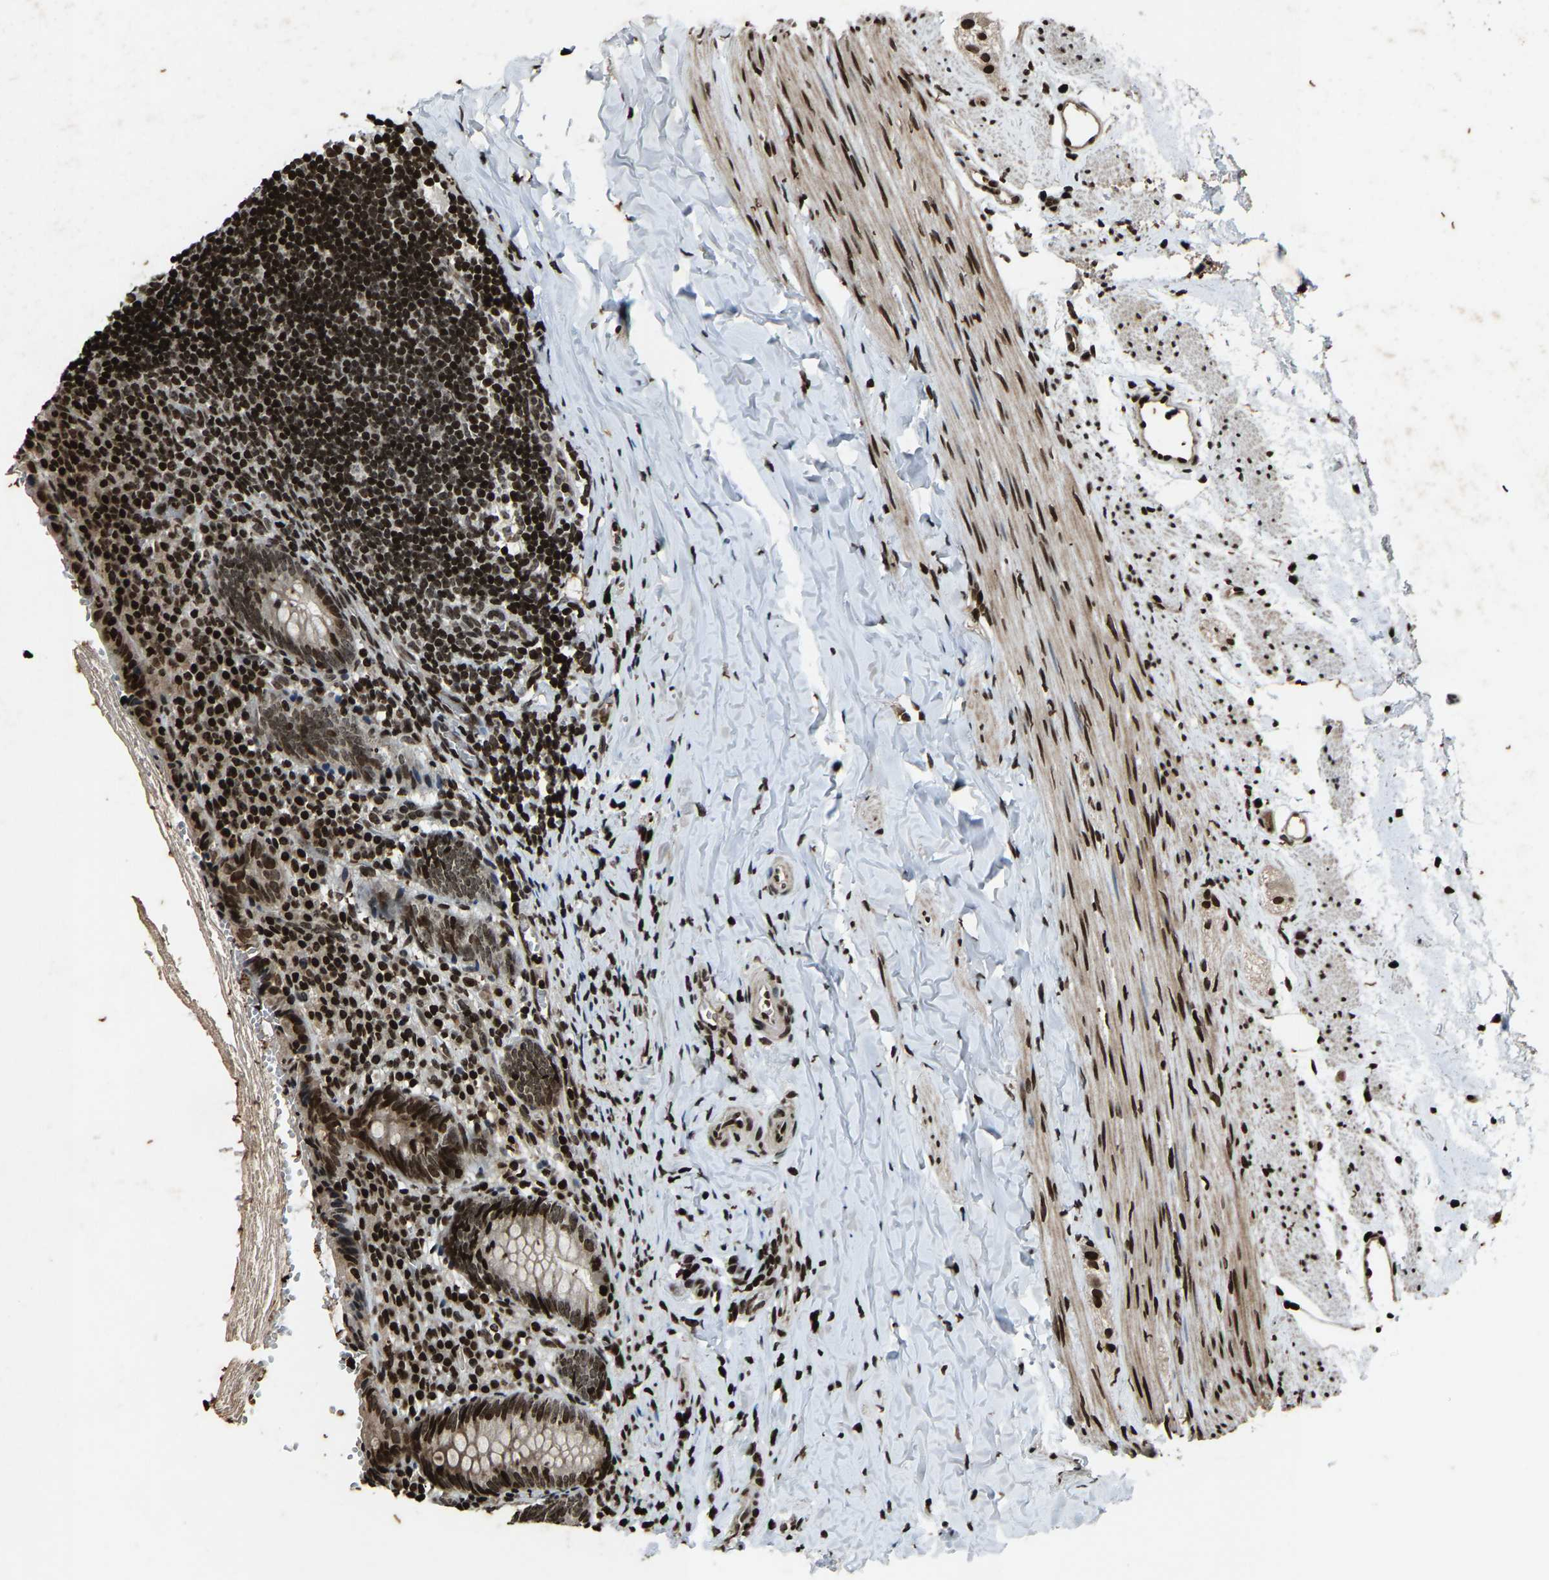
{"staining": {"intensity": "strong", "quantity": "25%-75%", "location": "cytoplasmic/membranous,nuclear"}, "tissue": "appendix", "cell_type": "Glandular cells", "image_type": "normal", "snomed": [{"axis": "morphology", "description": "Normal tissue, NOS"}, {"axis": "topography", "description": "Appendix"}], "caption": "This is an image of immunohistochemistry staining of normal appendix, which shows strong positivity in the cytoplasmic/membranous,nuclear of glandular cells.", "gene": "H4C1", "patient": {"sex": "female", "age": 10}}